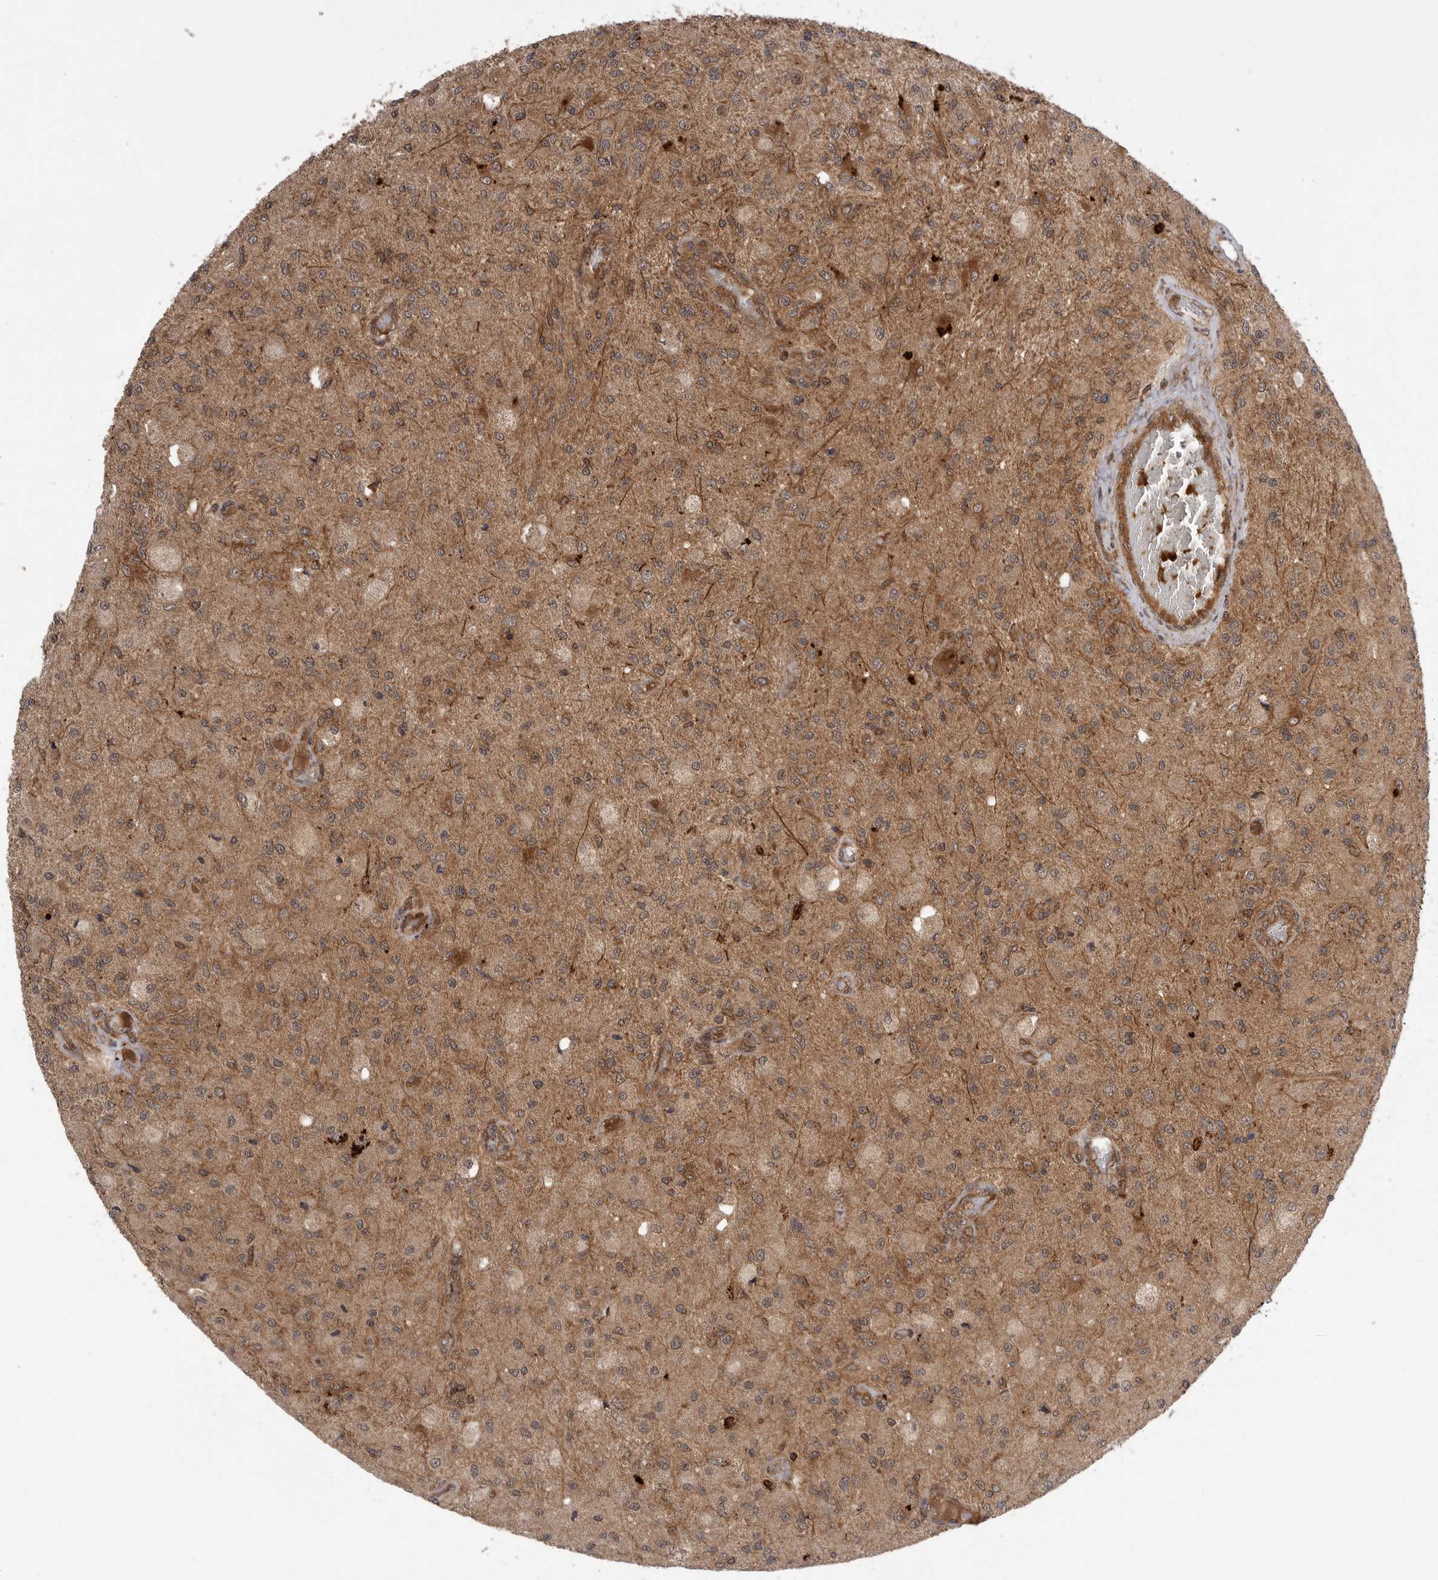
{"staining": {"intensity": "moderate", "quantity": ">75%", "location": "cytoplasmic/membranous"}, "tissue": "glioma", "cell_type": "Tumor cells", "image_type": "cancer", "snomed": [{"axis": "morphology", "description": "Normal tissue, NOS"}, {"axis": "morphology", "description": "Glioma, malignant, High grade"}, {"axis": "topography", "description": "Cerebral cortex"}], "caption": "High-power microscopy captured an IHC micrograph of malignant glioma (high-grade), revealing moderate cytoplasmic/membranous staining in about >75% of tumor cells. (IHC, brightfield microscopy, high magnification).", "gene": "PRDX4", "patient": {"sex": "male", "age": 77}}